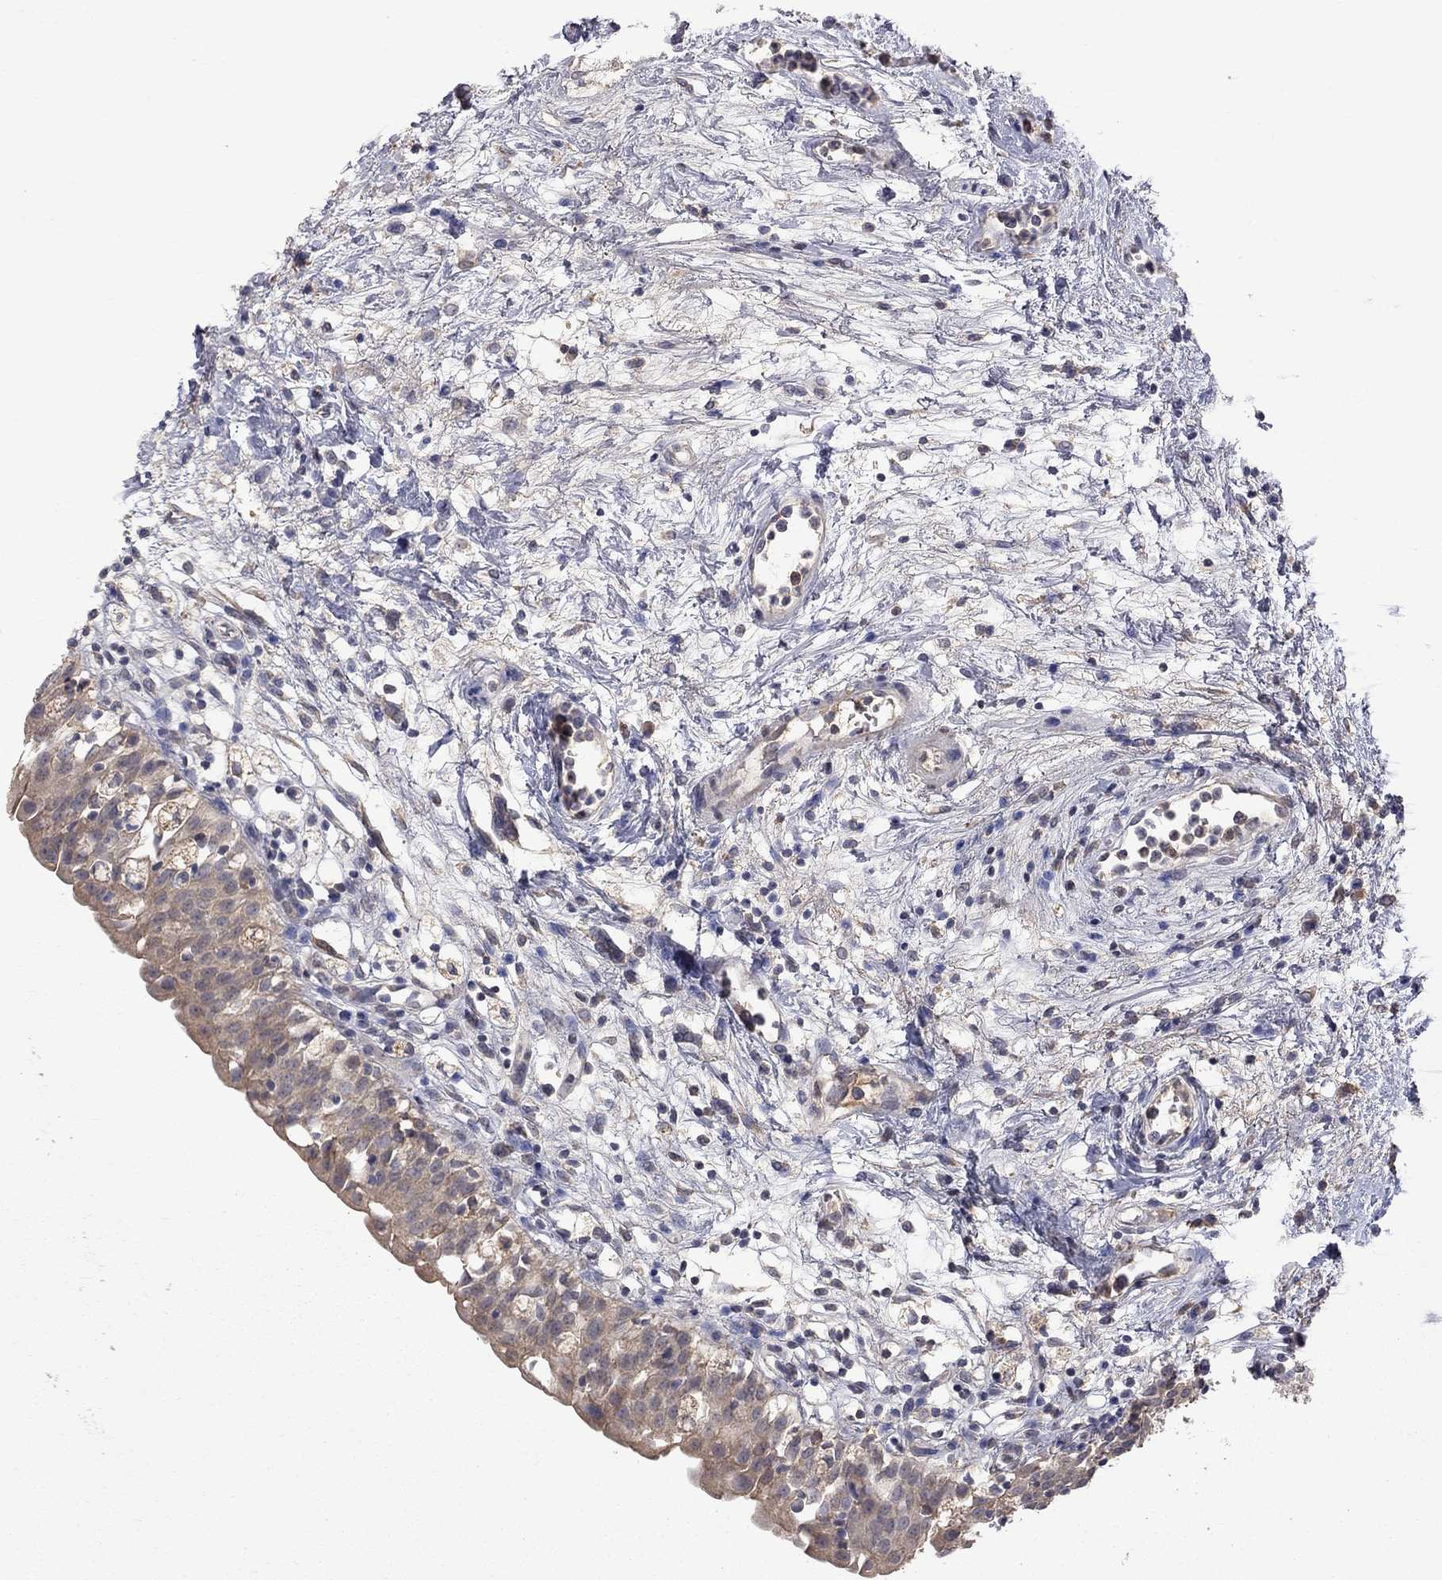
{"staining": {"intensity": "moderate", "quantity": ">75%", "location": "cytoplasmic/membranous"}, "tissue": "urinary bladder", "cell_type": "Urothelial cells", "image_type": "normal", "snomed": [{"axis": "morphology", "description": "Normal tissue, NOS"}, {"axis": "topography", "description": "Urinary bladder"}], "caption": "The photomicrograph displays immunohistochemical staining of normal urinary bladder. There is moderate cytoplasmic/membranous expression is appreciated in approximately >75% of urothelial cells. The protein of interest is shown in brown color, while the nuclei are stained blue.", "gene": "HTR6", "patient": {"sex": "male", "age": 76}}